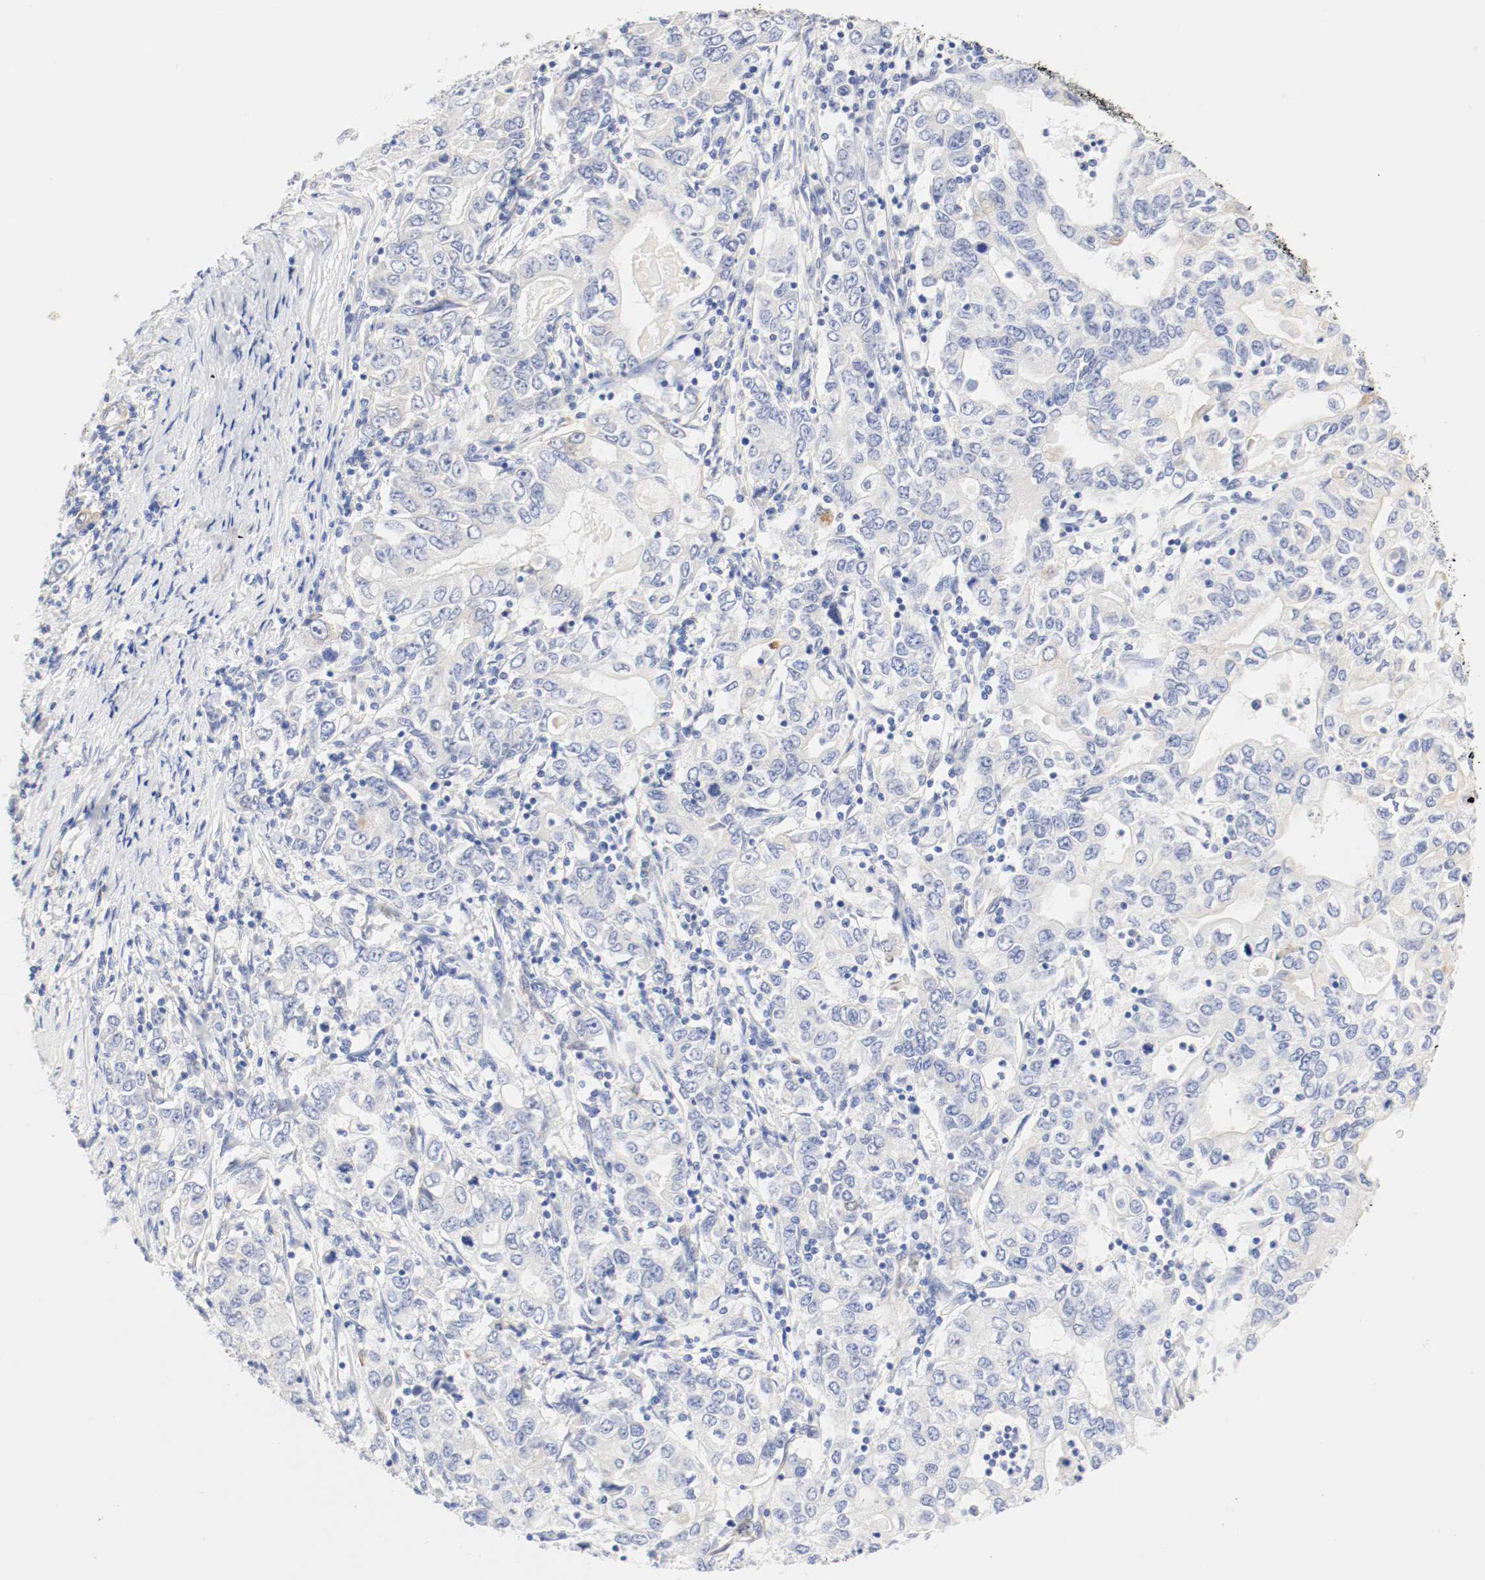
{"staining": {"intensity": "negative", "quantity": "none", "location": "none"}, "tissue": "stomach cancer", "cell_type": "Tumor cells", "image_type": "cancer", "snomed": [{"axis": "morphology", "description": "Adenocarcinoma, NOS"}, {"axis": "topography", "description": "Stomach, lower"}], "caption": "An immunohistochemistry (IHC) micrograph of stomach cancer is shown. There is no staining in tumor cells of stomach cancer. (DAB (3,3'-diaminobenzidine) immunohistochemistry (IHC) with hematoxylin counter stain).", "gene": "GIT1", "patient": {"sex": "female", "age": 72}}